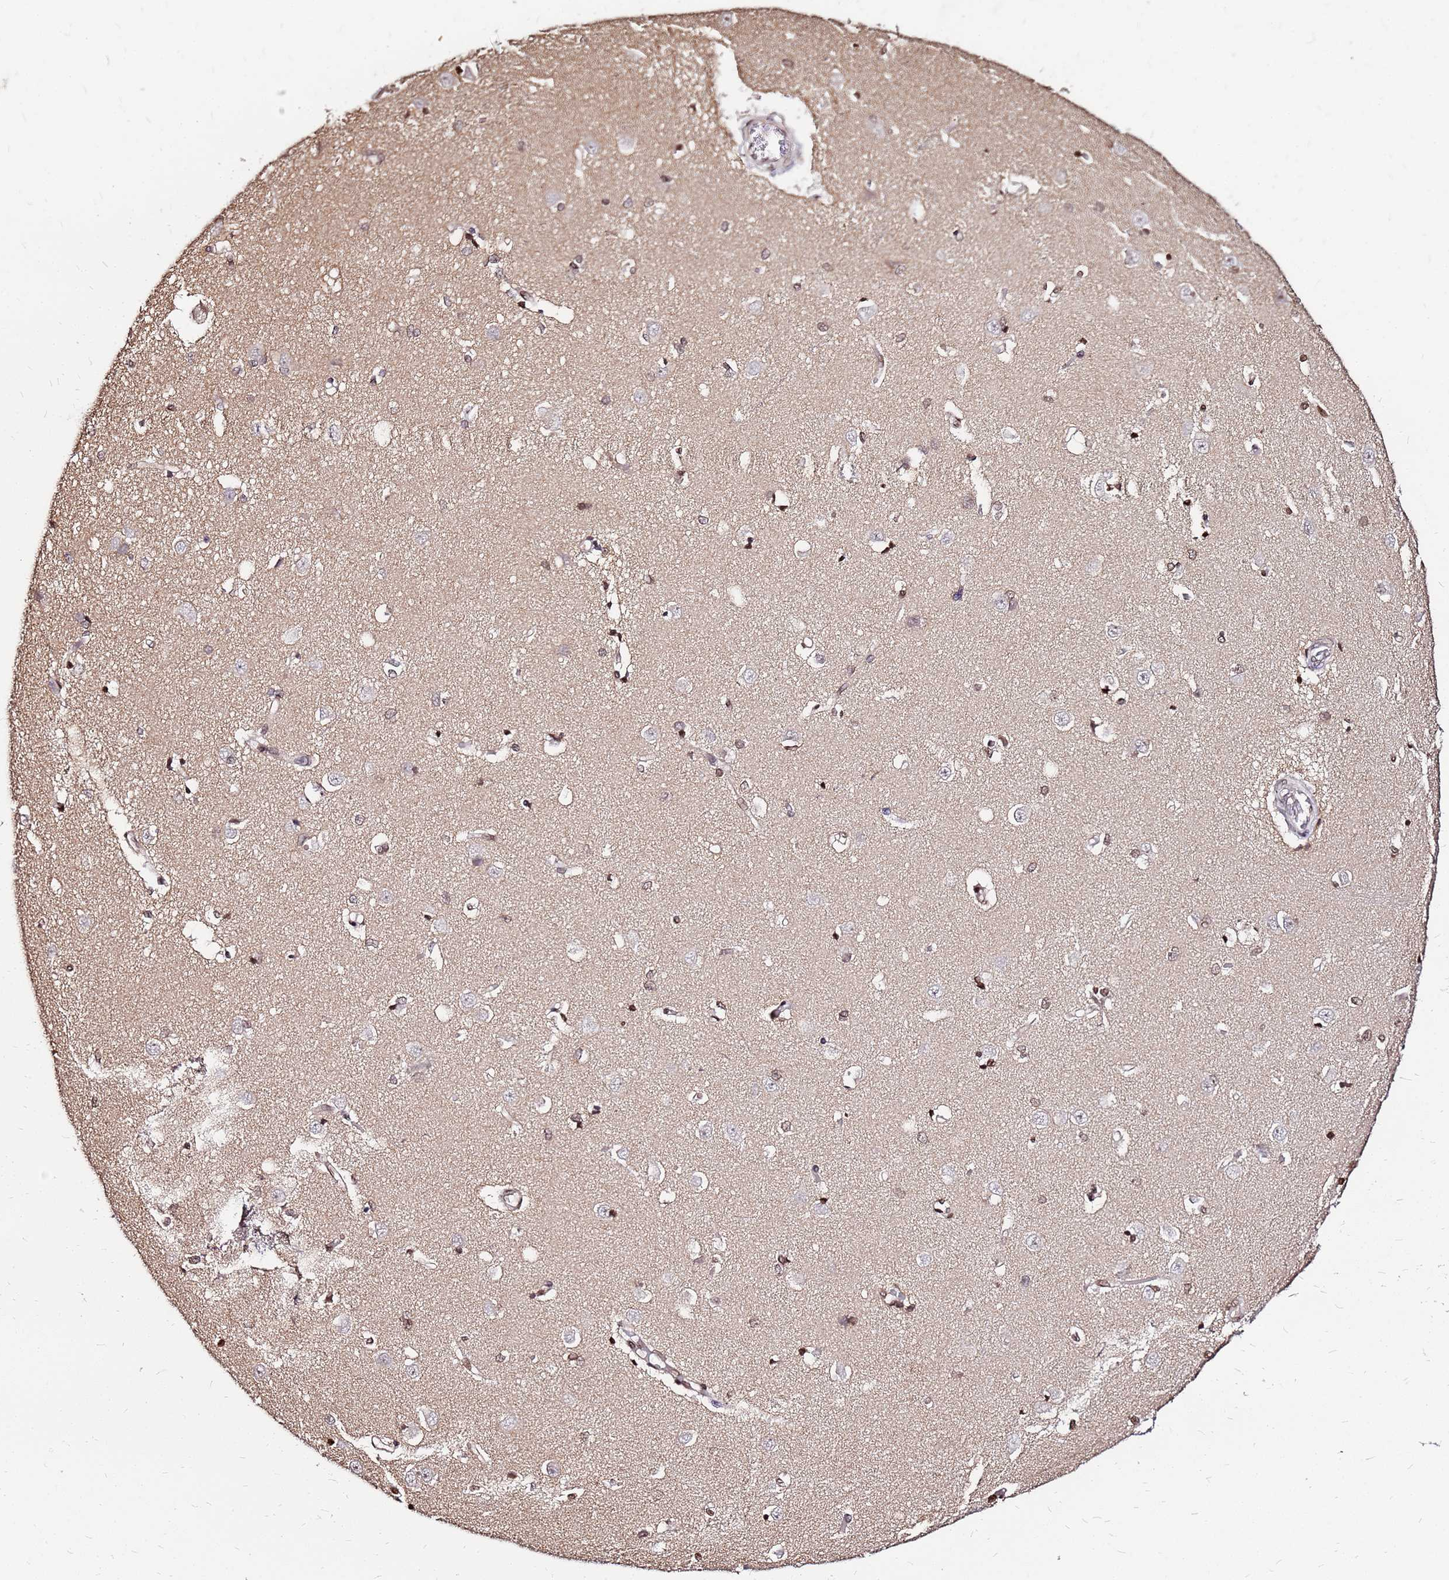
{"staining": {"intensity": "strong", "quantity": "25%-75%", "location": "nuclear"}, "tissue": "caudate", "cell_type": "Glial cells", "image_type": "normal", "snomed": [{"axis": "morphology", "description": "Normal tissue, NOS"}, {"axis": "topography", "description": "Lateral ventricle wall"}], "caption": "Human caudate stained with a brown dye displays strong nuclear positive expression in about 25%-75% of glial cells.", "gene": "ARHGEF35", "patient": {"sex": "male", "age": 37}}